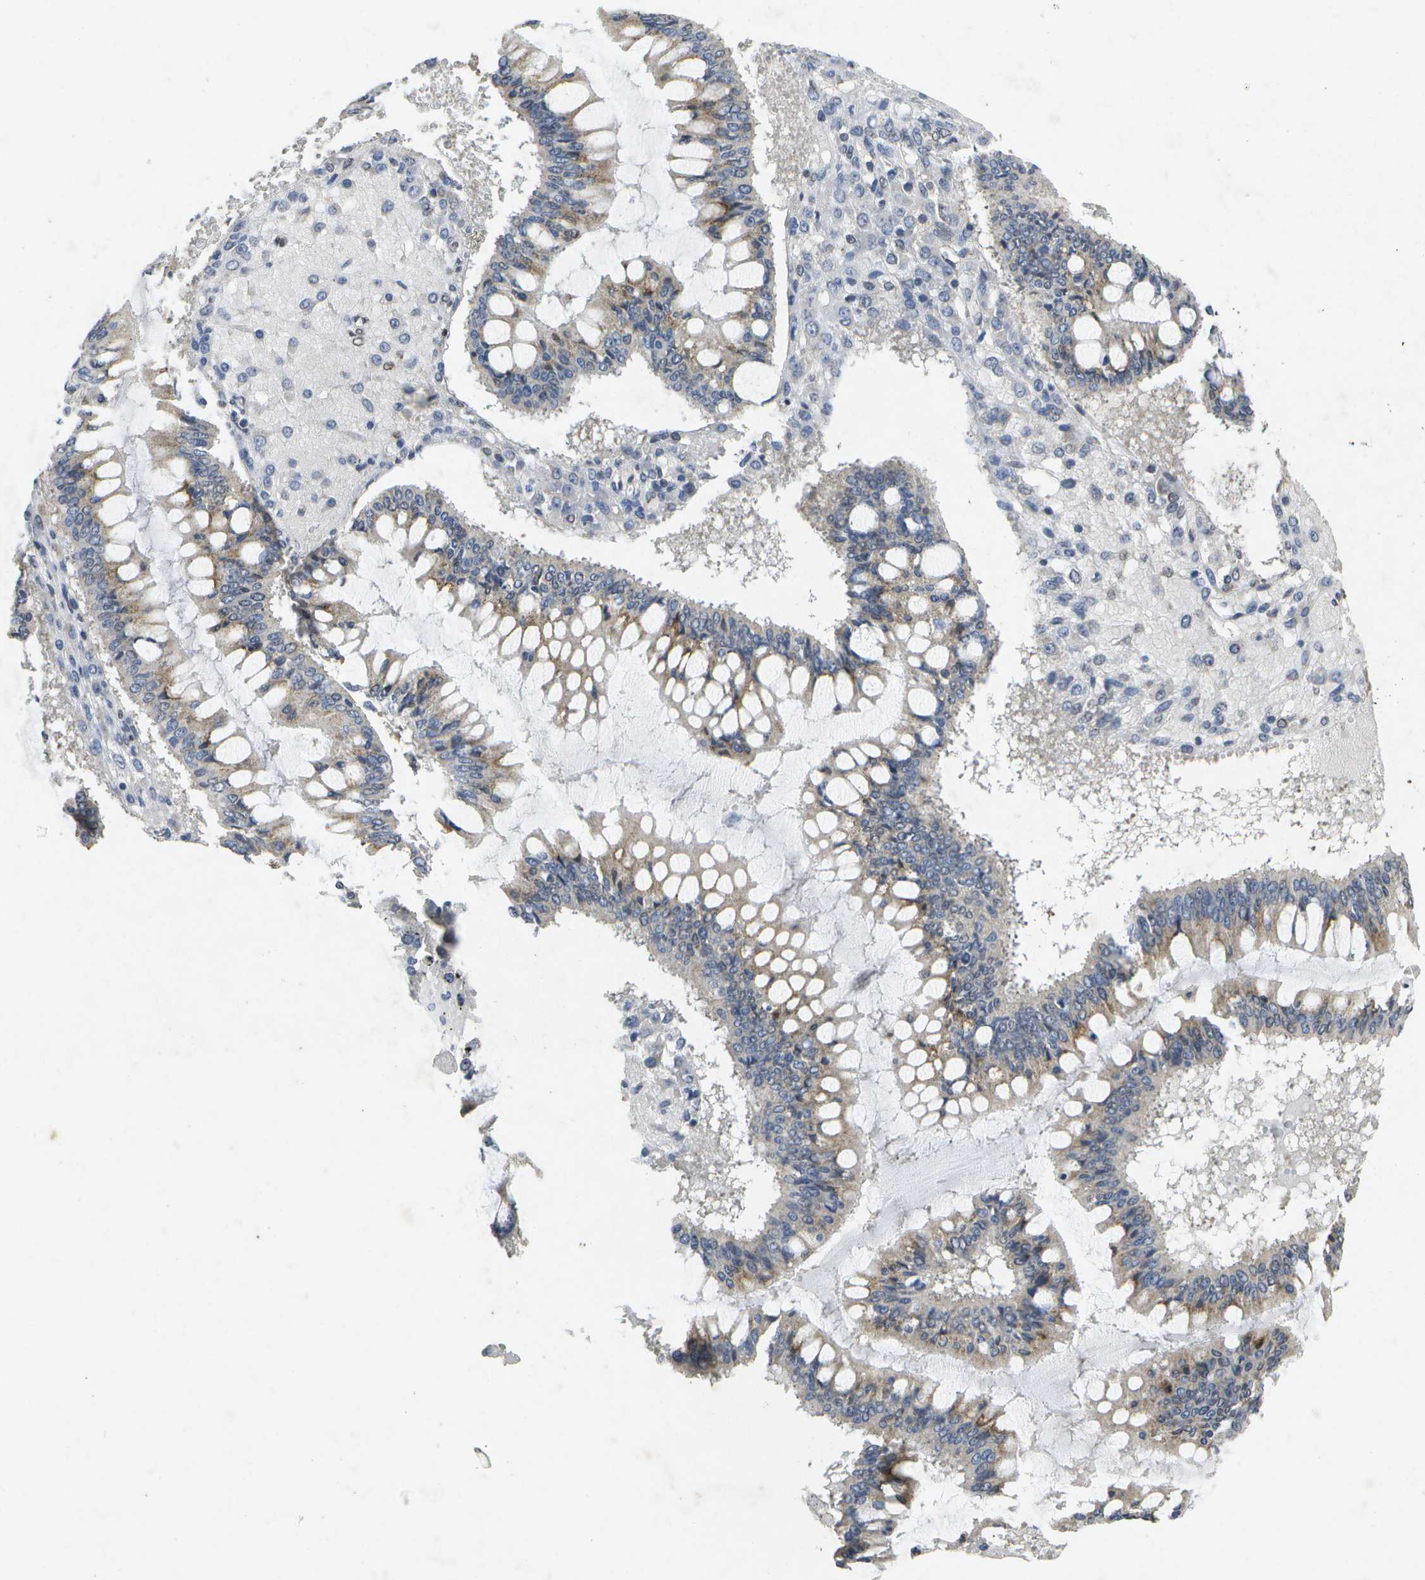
{"staining": {"intensity": "moderate", "quantity": ">75%", "location": "cytoplasmic/membranous"}, "tissue": "ovarian cancer", "cell_type": "Tumor cells", "image_type": "cancer", "snomed": [{"axis": "morphology", "description": "Cystadenocarcinoma, mucinous, NOS"}, {"axis": "topography", "description": "Ovary"}], "caption": "This is a histology image of immunohistochemistry staining of mucinous cystadenocarcinoma (ovarian), which shows moderate expression in the cytoplasmic/membranous of tumor cells.", "gene": "KDELR1", "patient": {"sex": "female", "age": 73}}